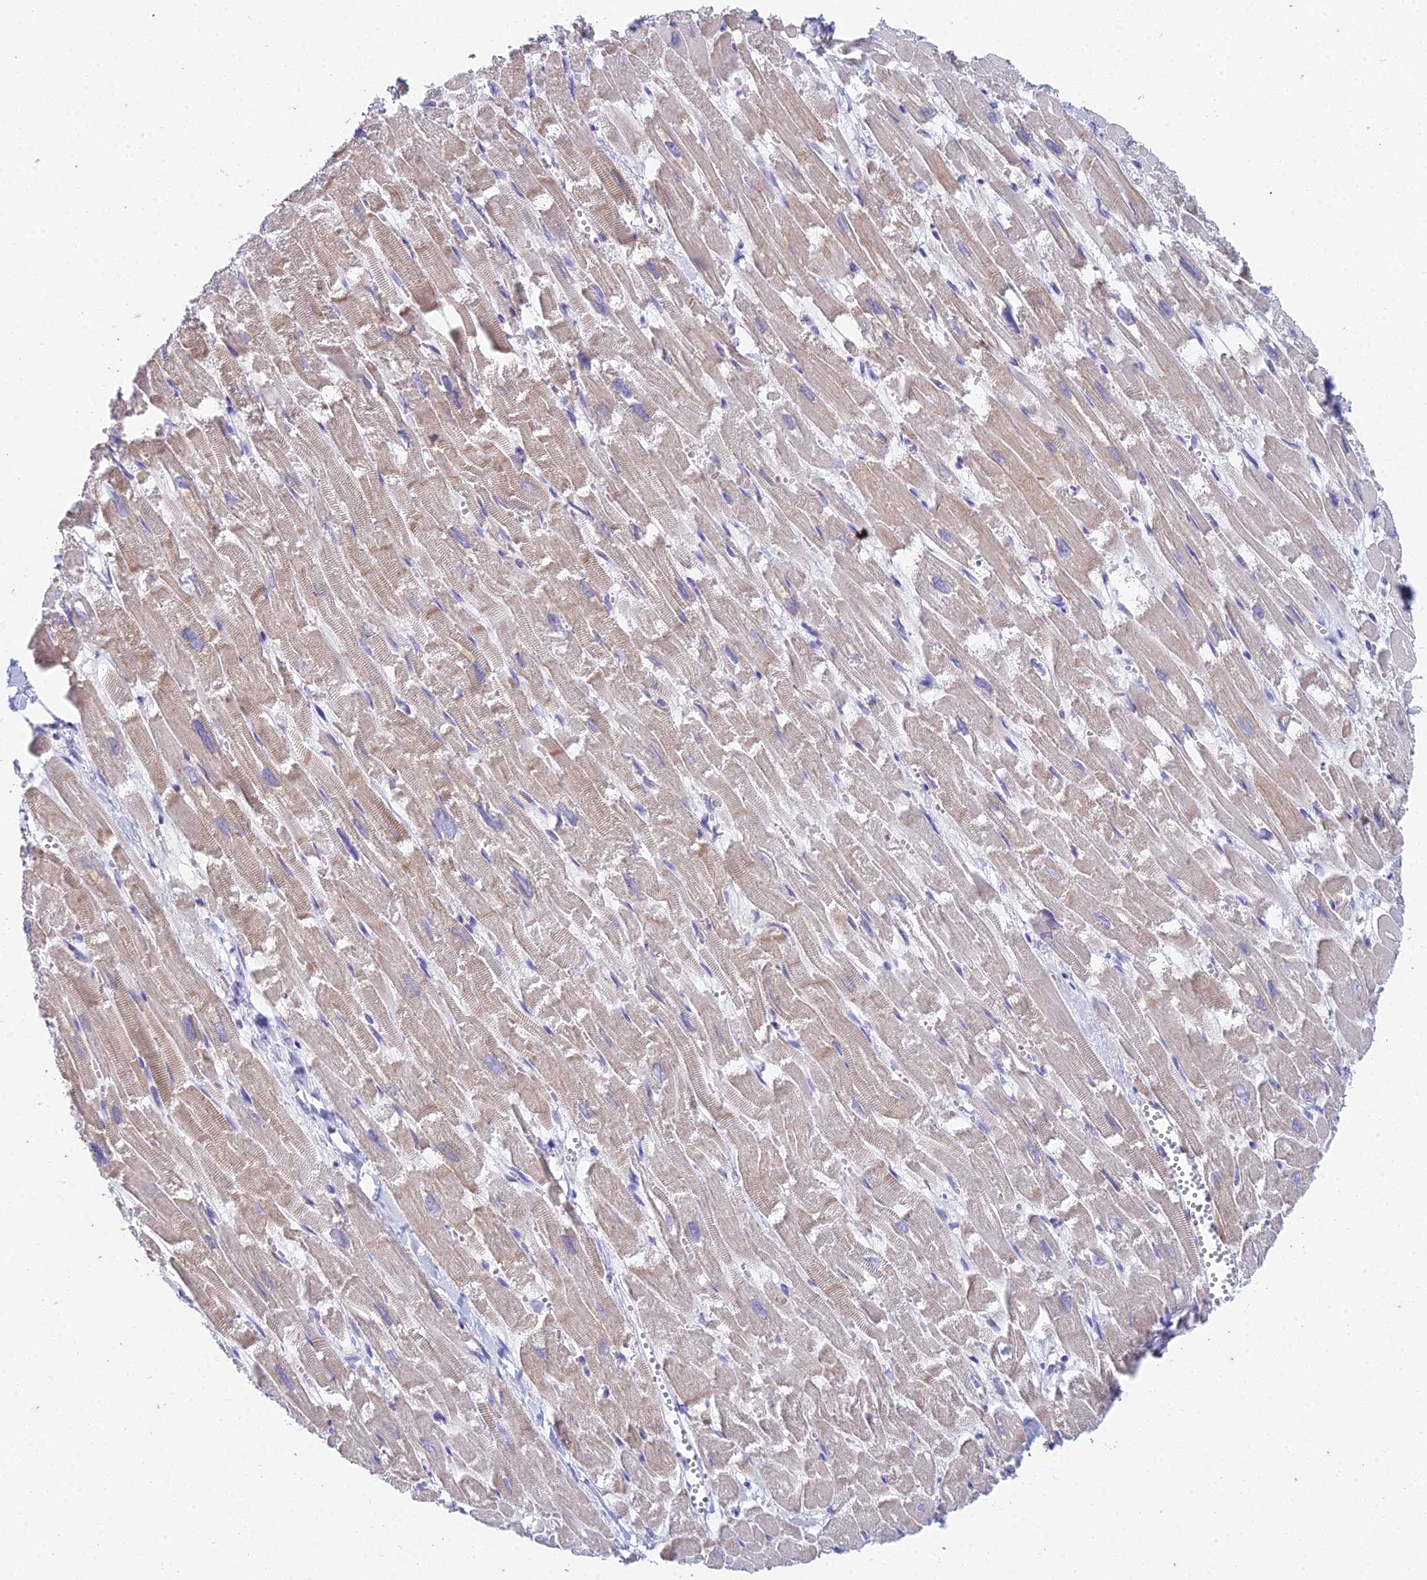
{"staining": {"intensity": "weak", "quantity": "25%-75%", "location": "cytoplasmic/membranous"}, "tissue": "heart muscle", "cell_type": "Cardiomyocytes", "image_type": "normal", "snomed": [{"axis": "morphology", "description": "Normal tissue, NOS"}, {"axis": "topography", "description": "Heart"}], "caption": "Immunohistochemistry (IHC) micrograph of unremarkable heart muscle: heart muscle stained using immunohistochemistry exhibits low levels of weak protein expression localized specifically in the cytoplasmic/membranous of cardiomyocytes, appearing as a cytoplasmic/membranous brown color.", "gene": "EEF2KMT", "patient": {"sex": "male", "age": 54}}